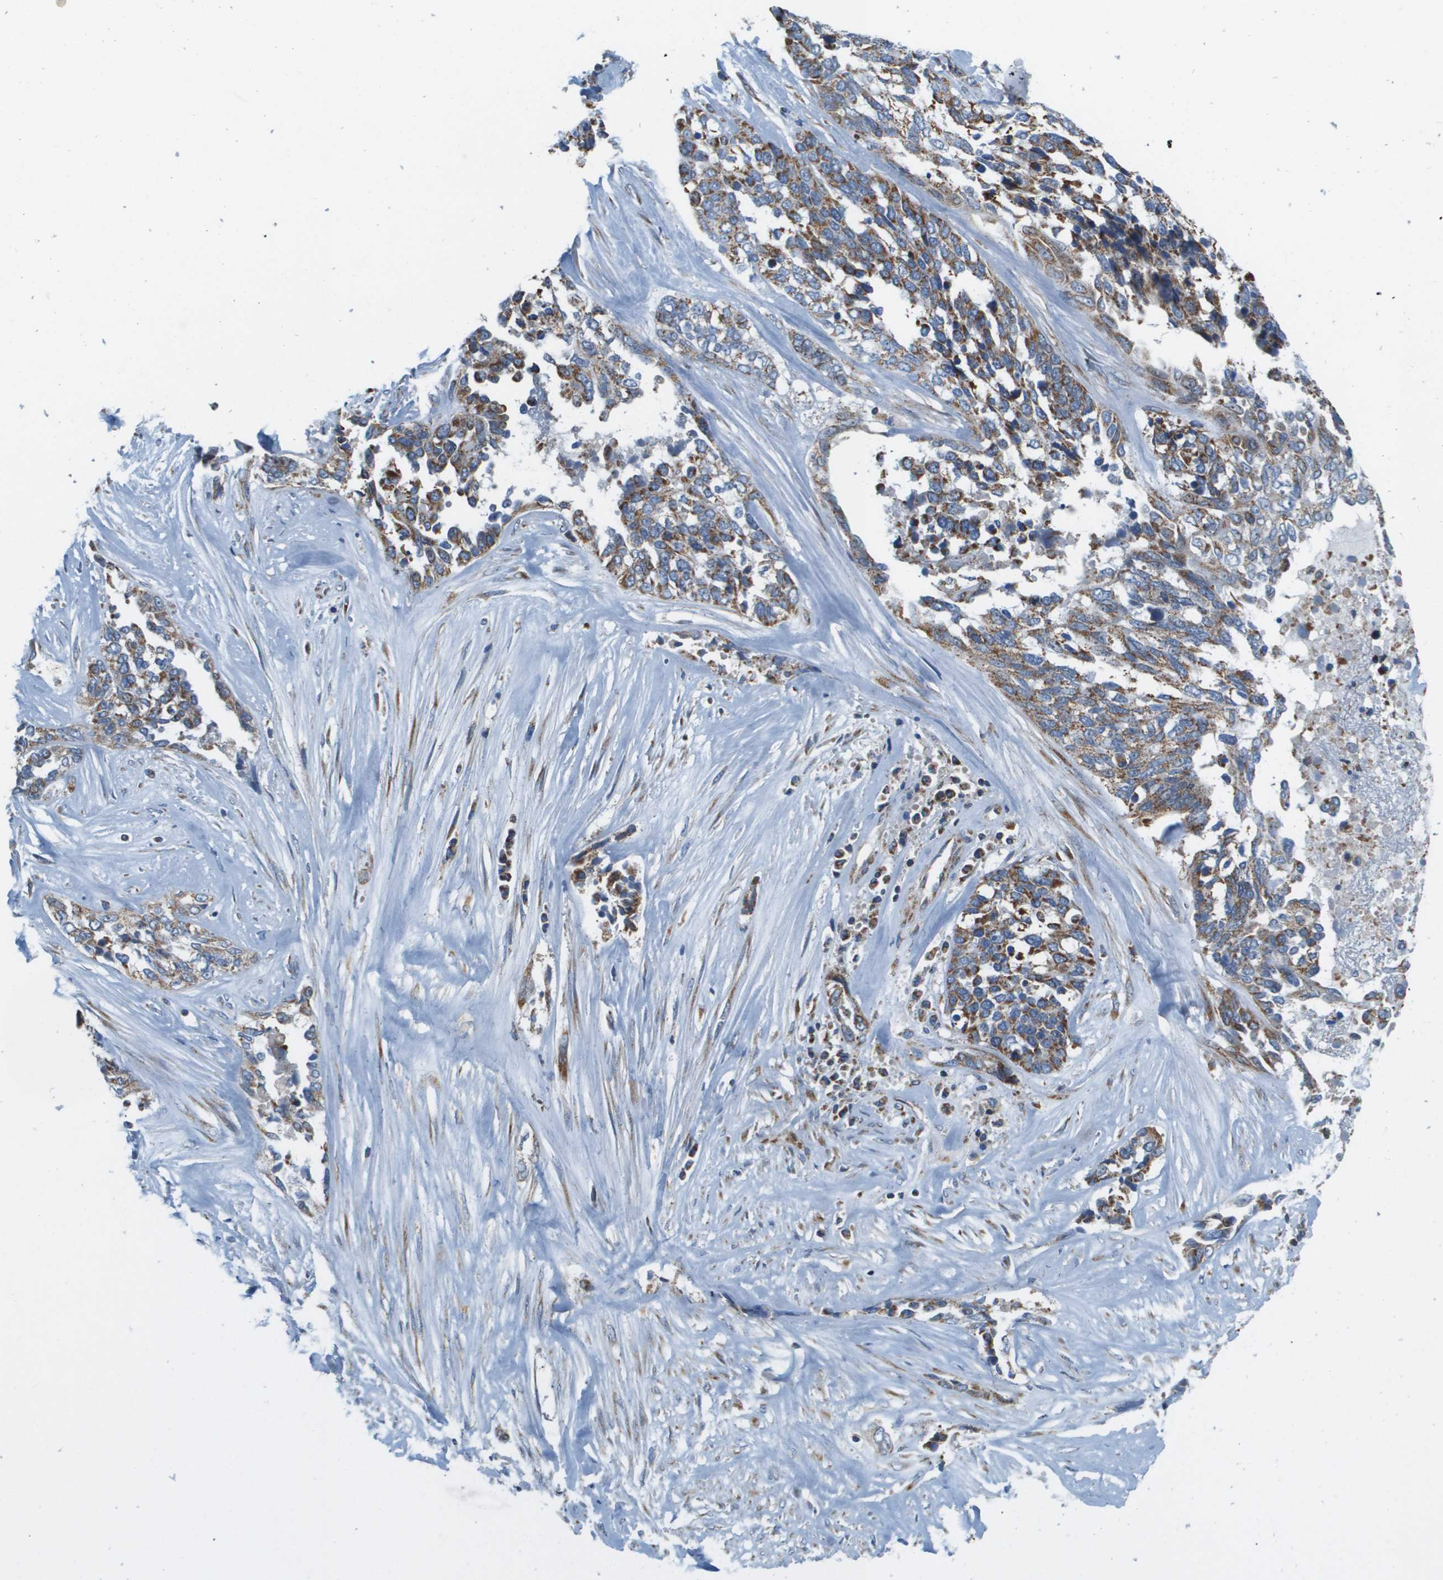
{"staining": {"intensity": "moderate", "quantity": ">75%", "location": "cytoplasmic/membranous"}, "tissue": "ovarian cancer", "cell_type": "Tumor cells", "image_type": "cancer", "snomed": [{"axis": "morphology", "description": "Cystadenocarcinoma, serous, NOS"}, {"axis": "topography", "description": "Ovary"}], "caption": "Approximately >75% of tumor cells in ovarian cancer (serous cystadenocarcinoma) exhibit moderate cytoplasmic/membranous protein expression as visualized by brown immunohistochemical staining.", "gene": "TAOK3", "patient": {"sex": "female", "age": 44}}